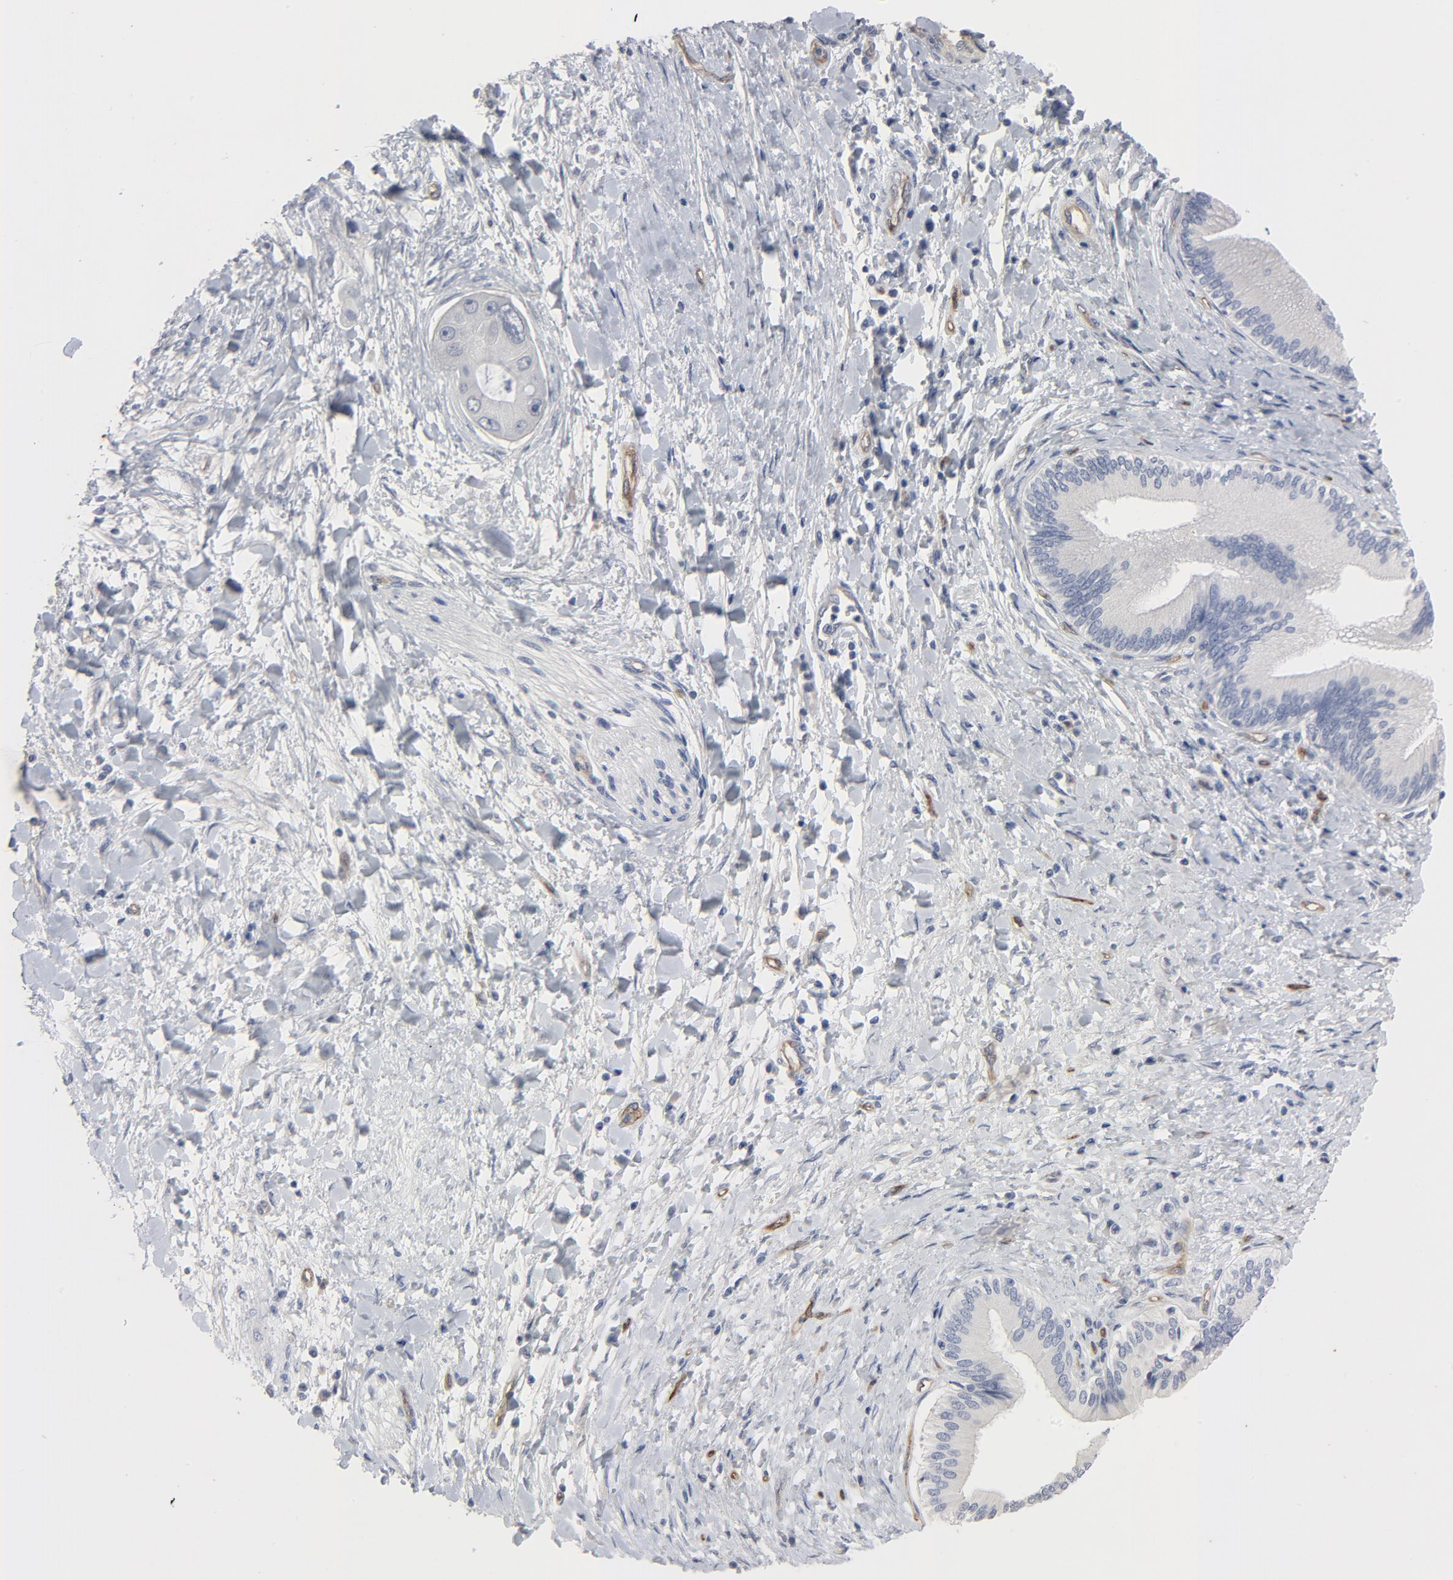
{"staining": {"intensity": "moderate", "quantity": "25%-75%", "location": "cytoplasmic/membranous"}, "tissue": "adipose tissue", "cell_type": "Adipocytes", "image_type": "normal", "snomed": [{"axis": "morphology", "description": "Normal tissue, NOS"}, {"axis": "morphology", "description": "Cholangiocarcinoma"}, {"axis": "topography", "description": "Liver"}, {"axis": "topography", "description": "Peripheral nerve tissue"}], "caption": "An IHC histopathology image of normal tissue is shown. Protein staining in brown labels moderate cytoplasmic/membranous positivity in adipose tissue within adipocytes.", "gene": "KDR", "patient": {"sex": "male", "age": 50}}